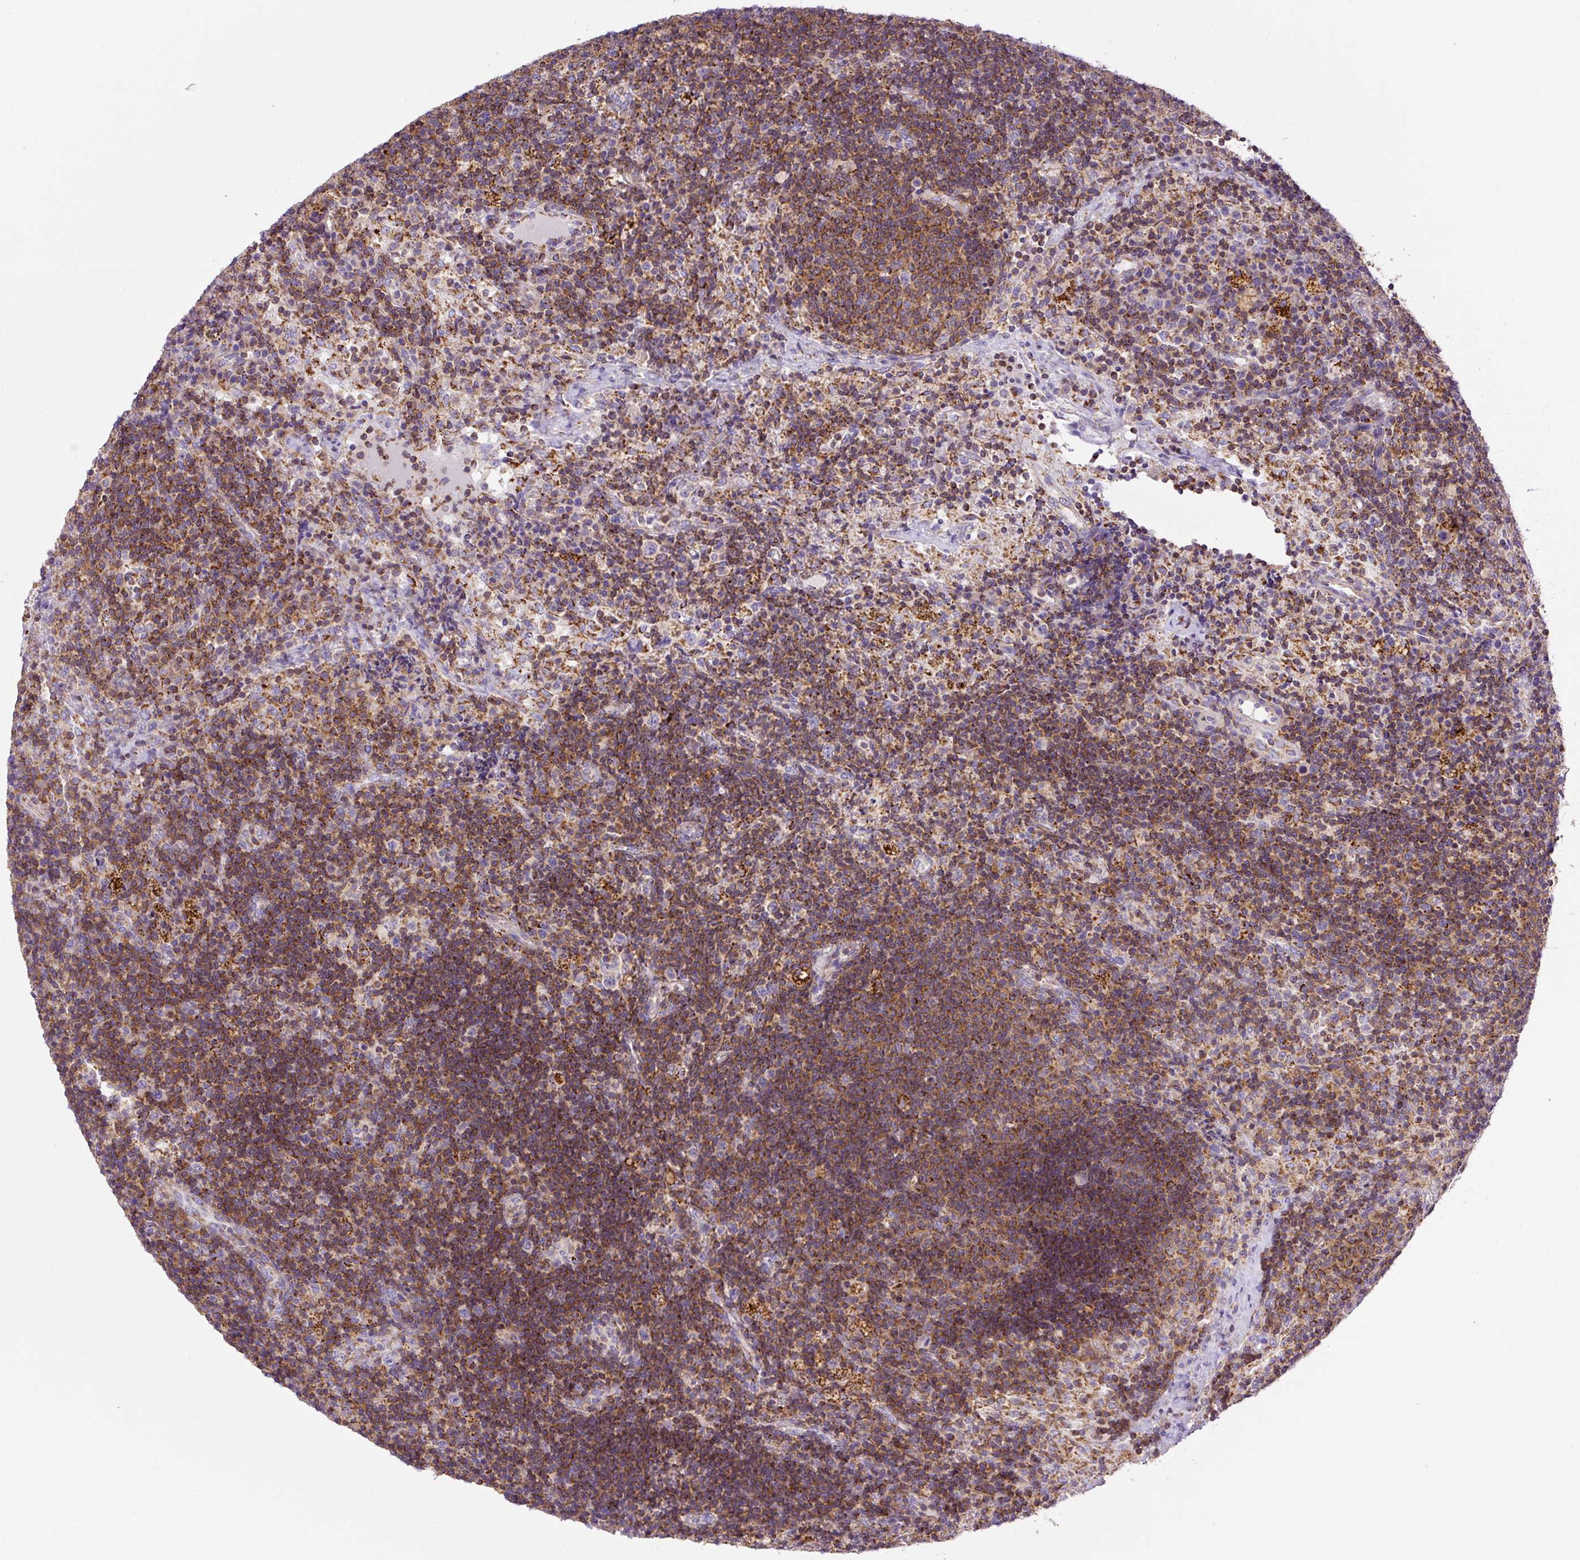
{"staining": {"intensity": "negative", "quantity": "none", "location": "none"}, "tissue": "lymph node", "cell_type": "Germinal center cells", "image_type": "normal", "snomed": [{"axis": "morphology", "description": "Normal tissue, NOS"}, {"axis": "topography", "description": "Lymph node"}], "caption": "Immunohistochemistry (IHC) histopathology image of unremarkable human lymph node stained for a protein (brown), which reveals no expression in germinal center cells.", "gene": "NF1", "patient": {"sex": "female", "age": 70}}